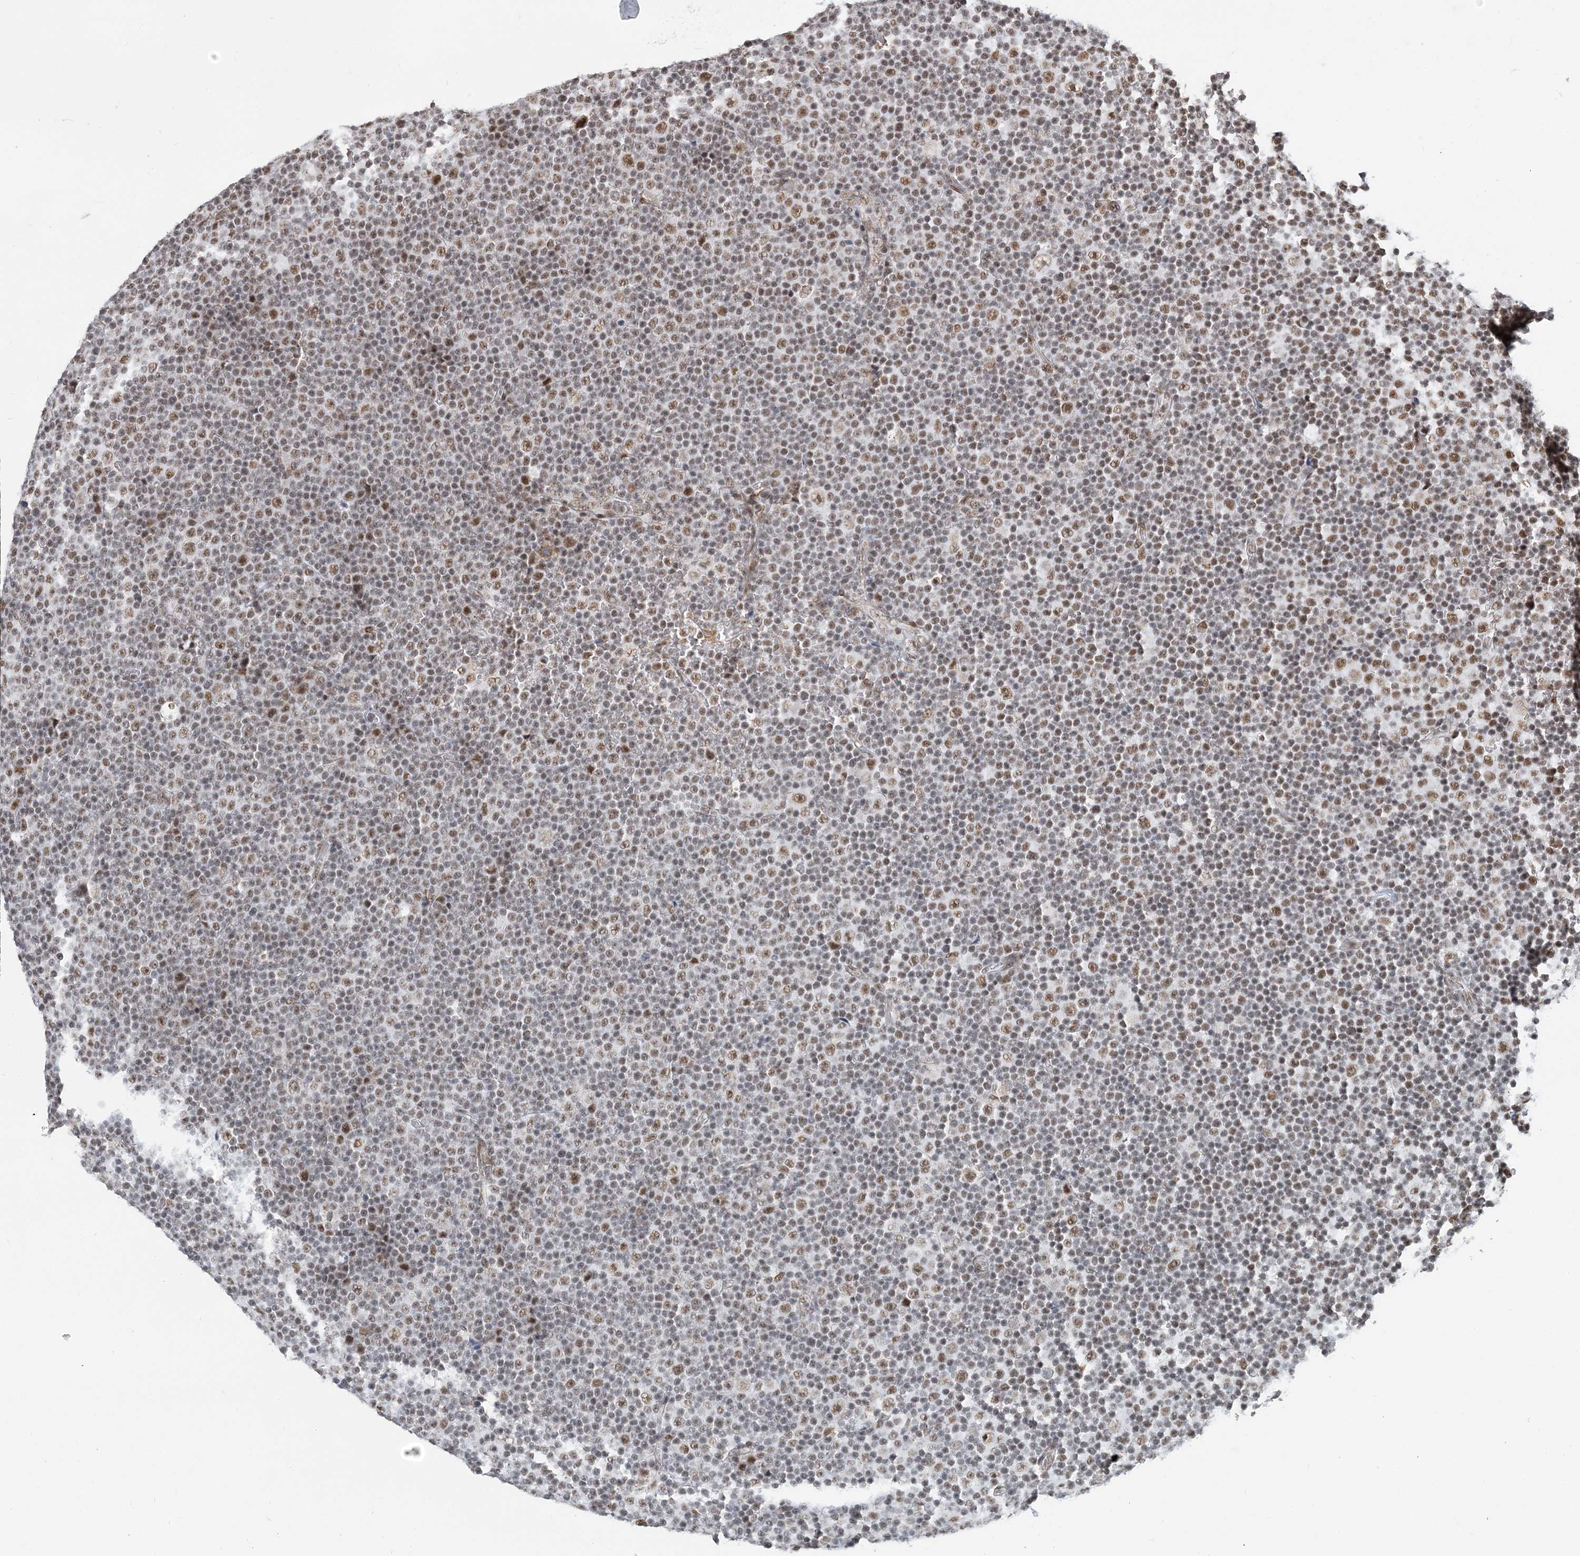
{"staining": {"intensity": "moderate", "quantity": "25%-75%", "location": "nuclear"}, "tissue": "lymphoma", "cell_type": "Tumor cells", "image_type": "cancer", "snomed": [{"axis": "morphology", "description": "Malignant lymphoma, non-Hodgkin's type, Low grade"}, {"axis": "topography", "description": "Lymph node"}], "caption": "Immunohistochemistry of human lymphoma exhibits medium levels of moderate nuclear expression in about 25%-75% of tumor cells.", "gene": "PLRG1", "patient": {"sex": "female", "age": 67}}